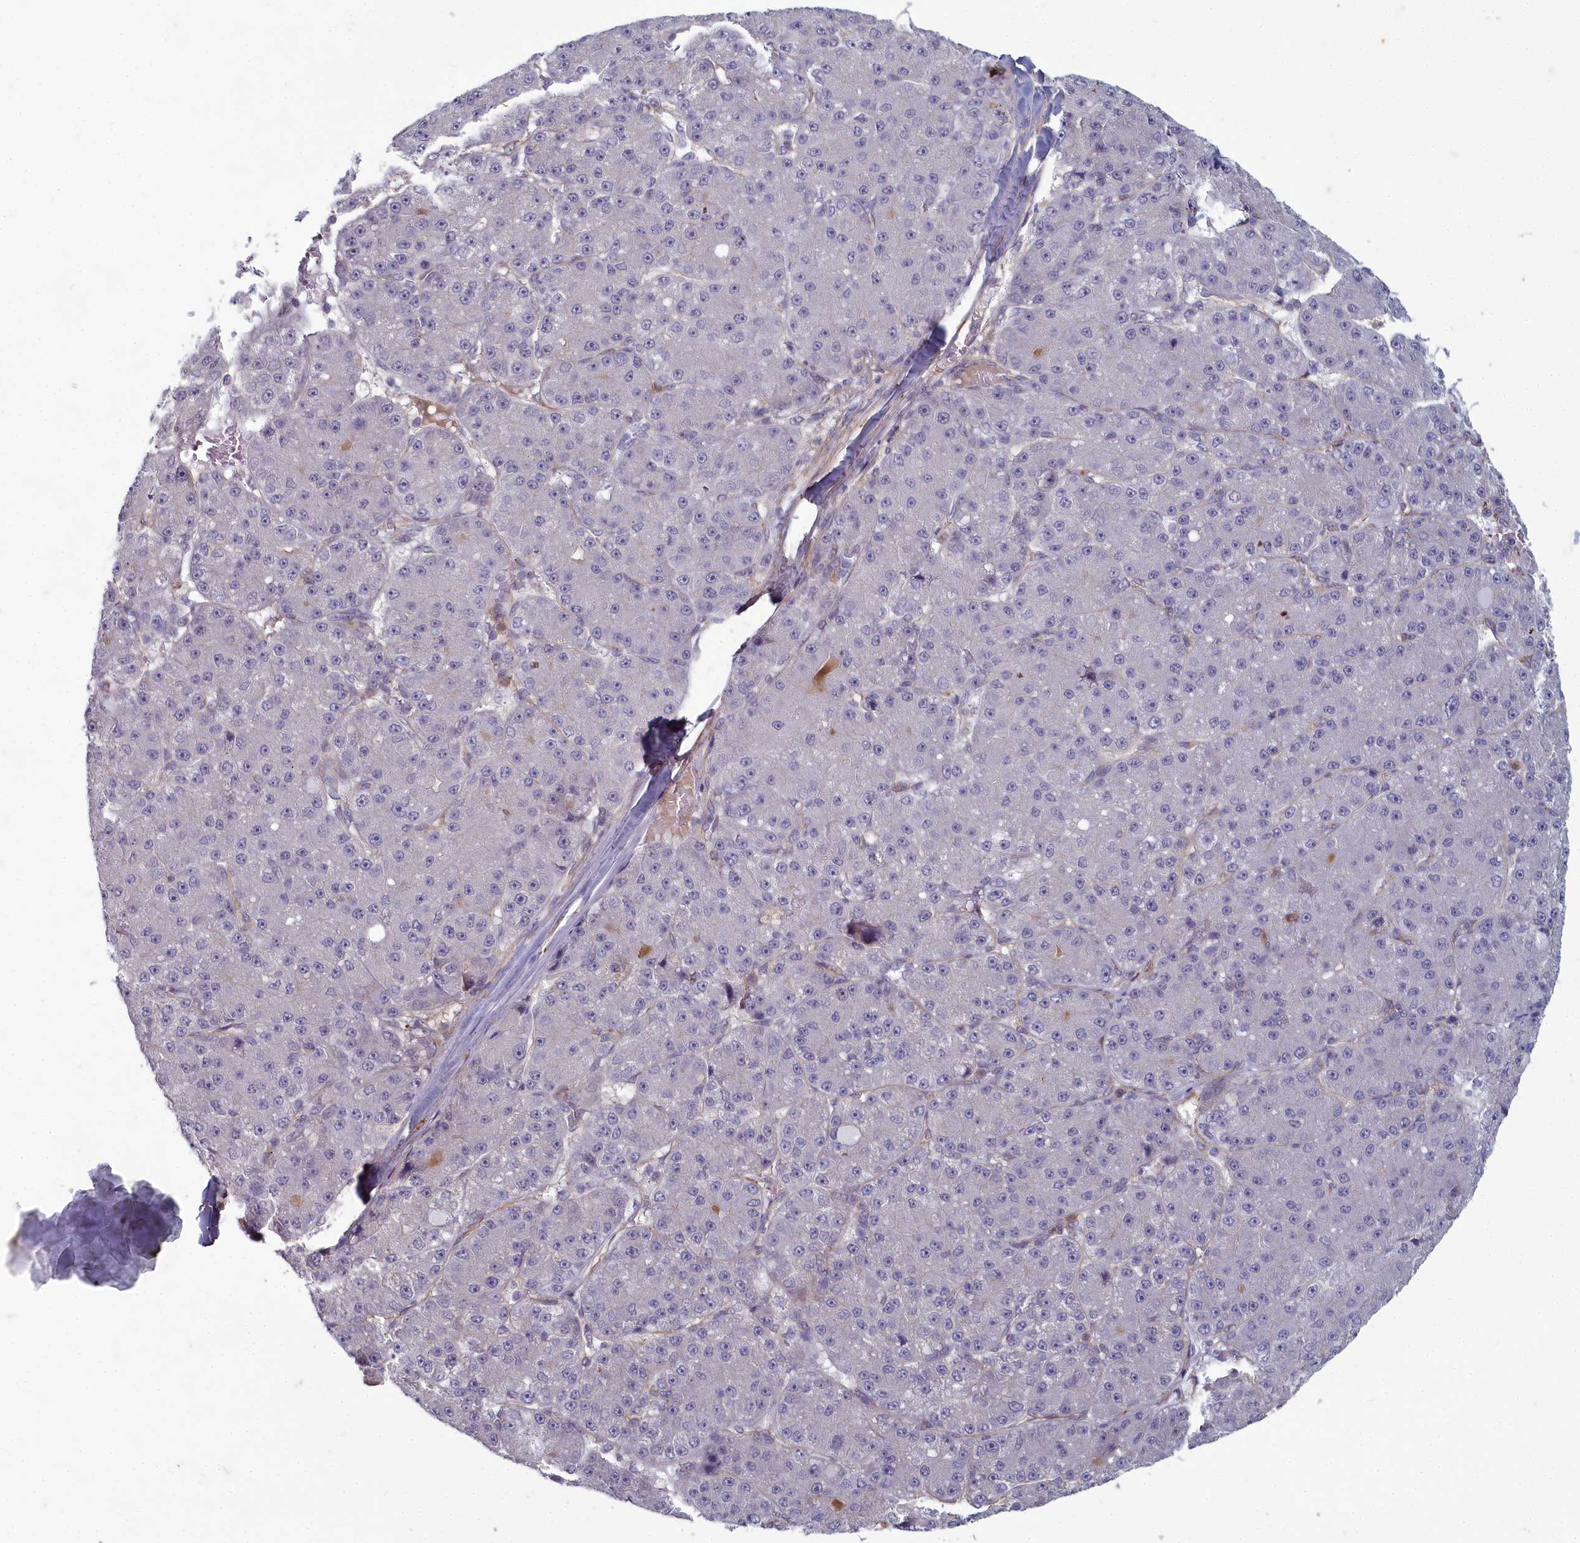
{"staining": {"intensity": "negative", "quantity": "none", "location": "none"}, "tissue": "liver cancer", "cell_type": "Tumor cells", "image_type": "cancer", "snomed": [{"axis": "morphology", "description": "Carcinoma, Hepatocellular, NOS"}, {"axis": "topography", "description": "Liver"}], "caption": "Liver hepatocellular carcinoma was stained to show a protein in brown. There is no significant staining in tumor cells. The staining is performed using DAB brown chromogen with nuclei counter-stained in using hematoxylin.", "gene": "ZNF626", "patient": {"sex": "male", "age": 67}}